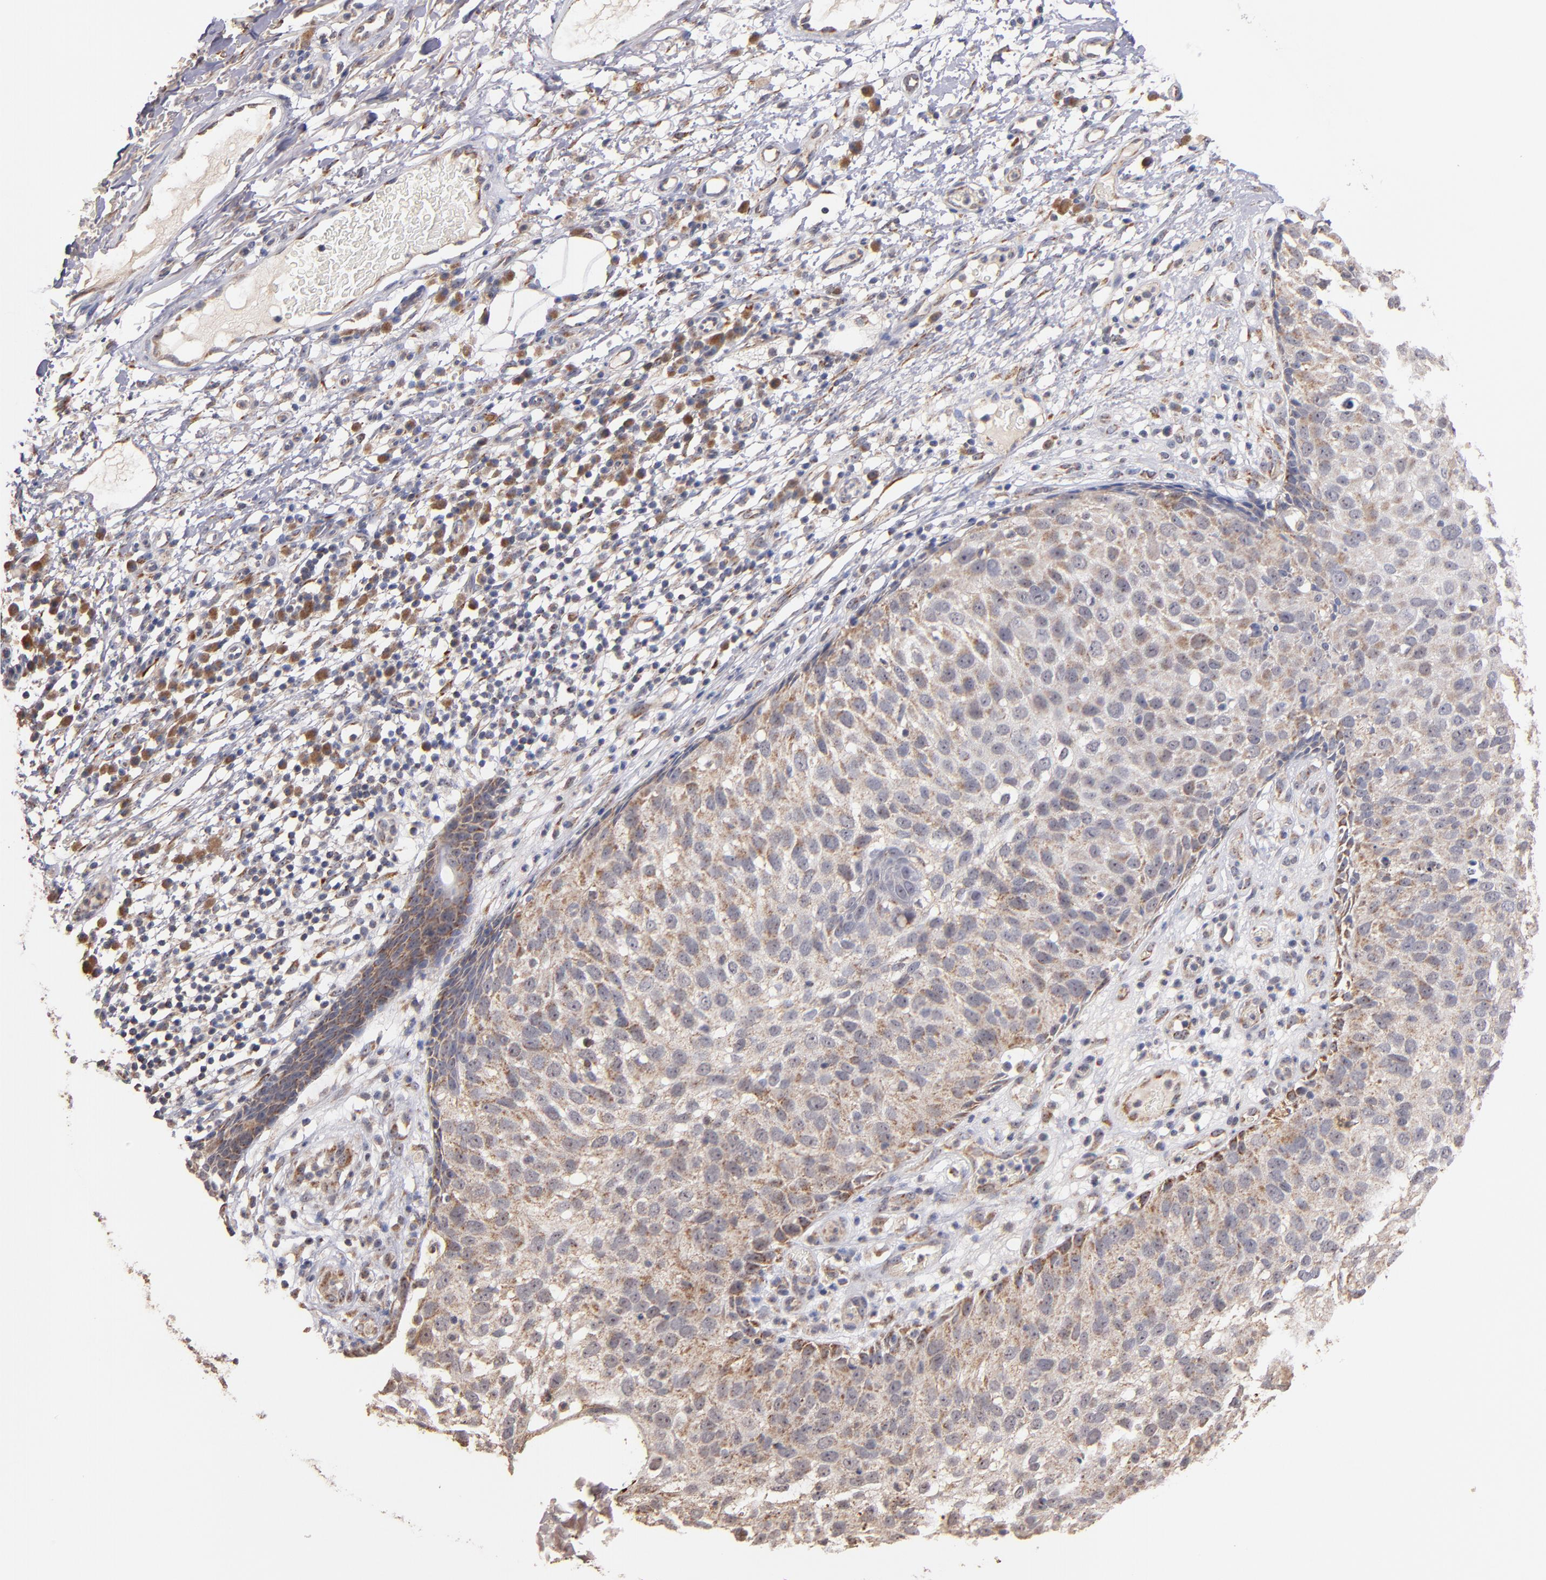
{"staining": {"intensity": "weak", "quantity": ">75%", "location": "cytoplasmic/membranous"}, "tissue": "skin cancer", "cell_type": "Tumor cells", "image_type": "cancer", "snomed": [{"axis": "morphology", "description": "Squamous cell carcinoma, NOS"}, {"axis": "topography", "description": "Skin"}], "caption": "Protein staining exhibits weak cytoplasmic/membranous expression in about >75% of tumor cells in skin cancer. The protein of interest is stained brown, and the nuclei are stained in blue (DAB IHC with brightfield microscopy, high magnification).", "gene": "DIABLO", "patient": {"sex": "male", "age": 87}}